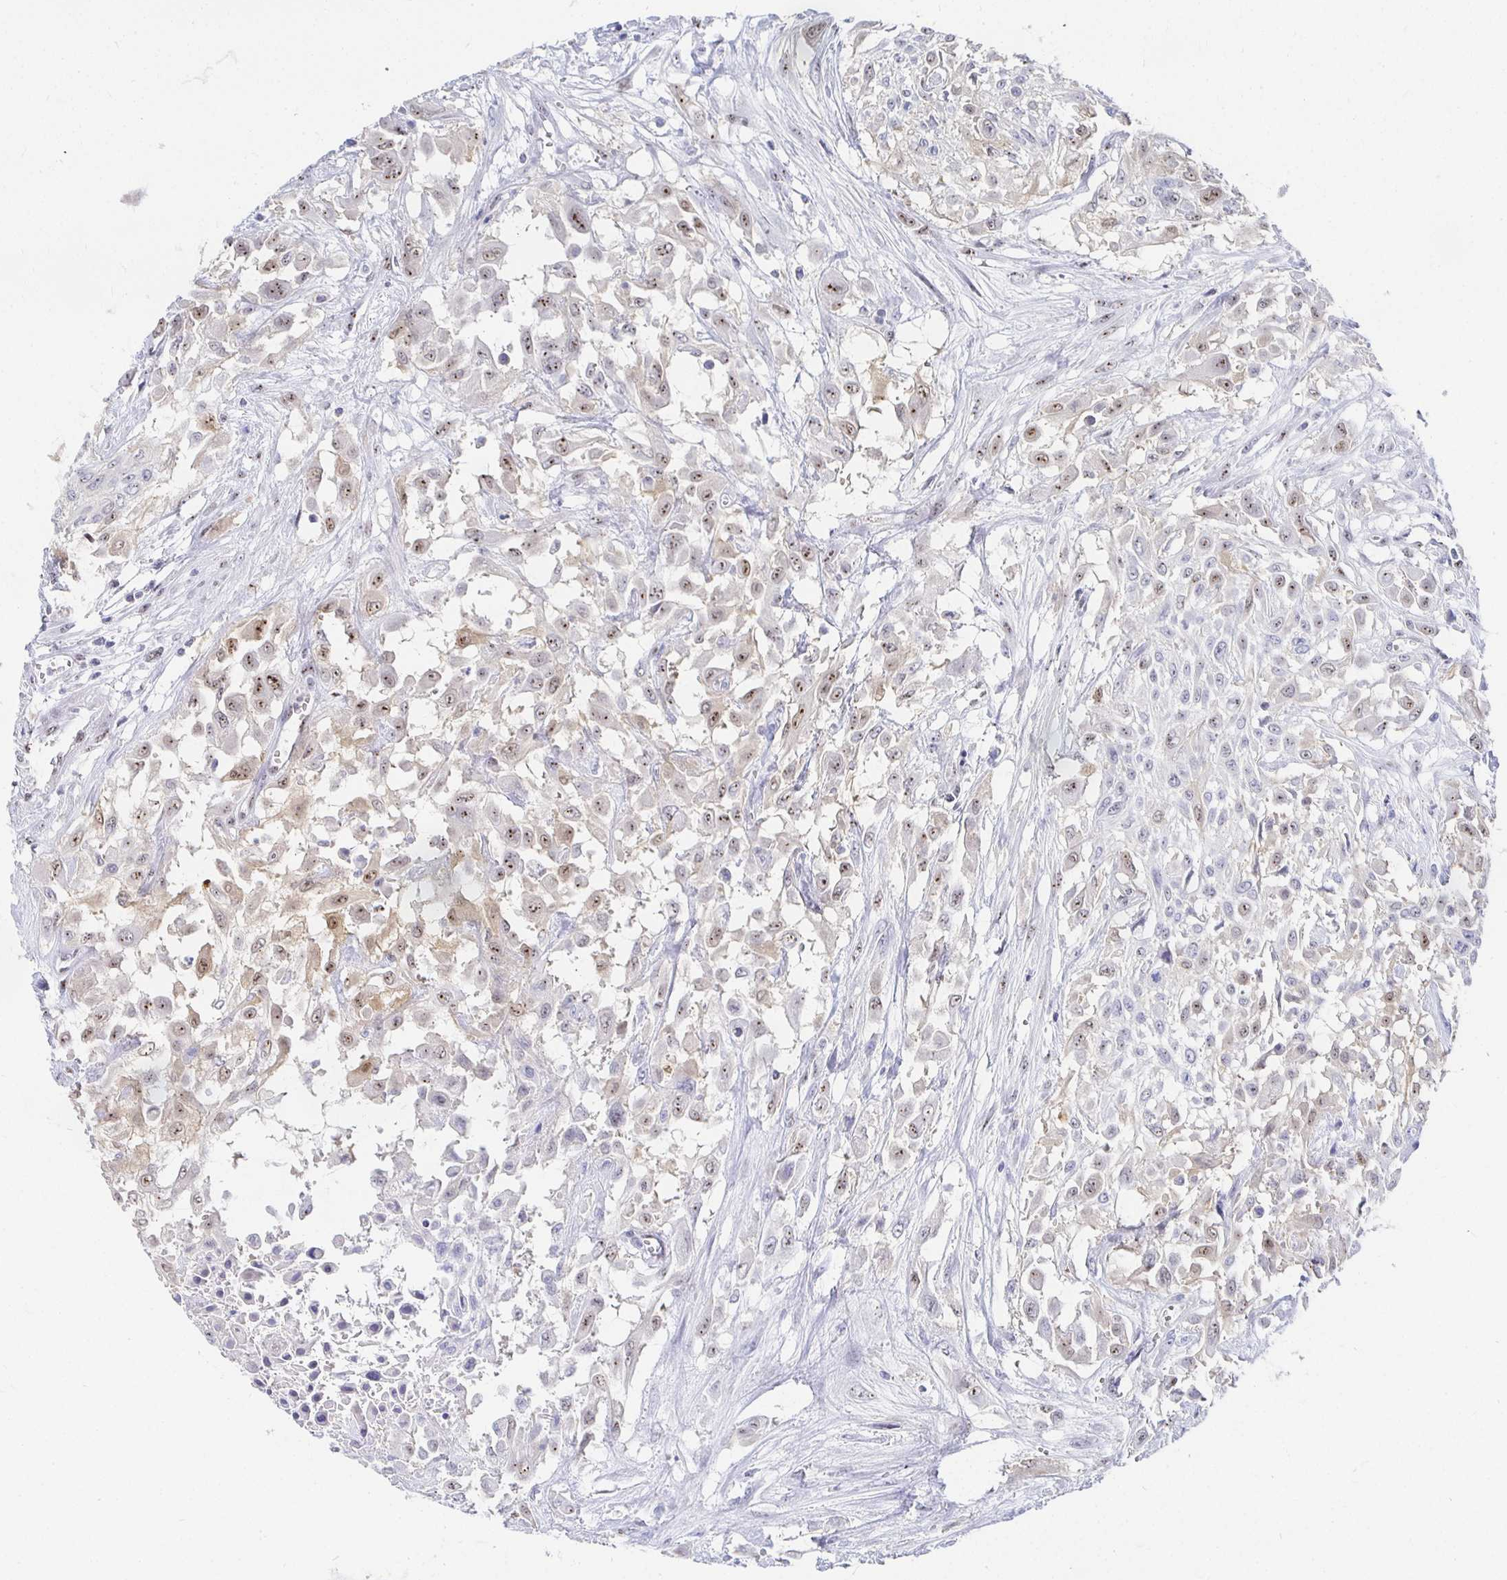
{"staining": {"intensity": "moderate", "quantity": "25%-75%", "location": "nuclear"}, "tissue": "urothelial cancer", "cell_type": "Tumor cells", "image_type": "cancer", "snomed": [{"axis": "morphology", "description": "Urothelial carcinoma, High grade"}, {"axis": "topography", "description": "Urinary bladder"}], "caption": "IHC histopathology image of neoplastic tissue: urothelial cancer stained using immunohistochemistry shows medium levels of moderate protein expression localized specifically in the nuclear of tumor cells, appearing as a nuclear brown color.", "gene": "CLIC3", "patient": {"sex": "male", "age": 57}}